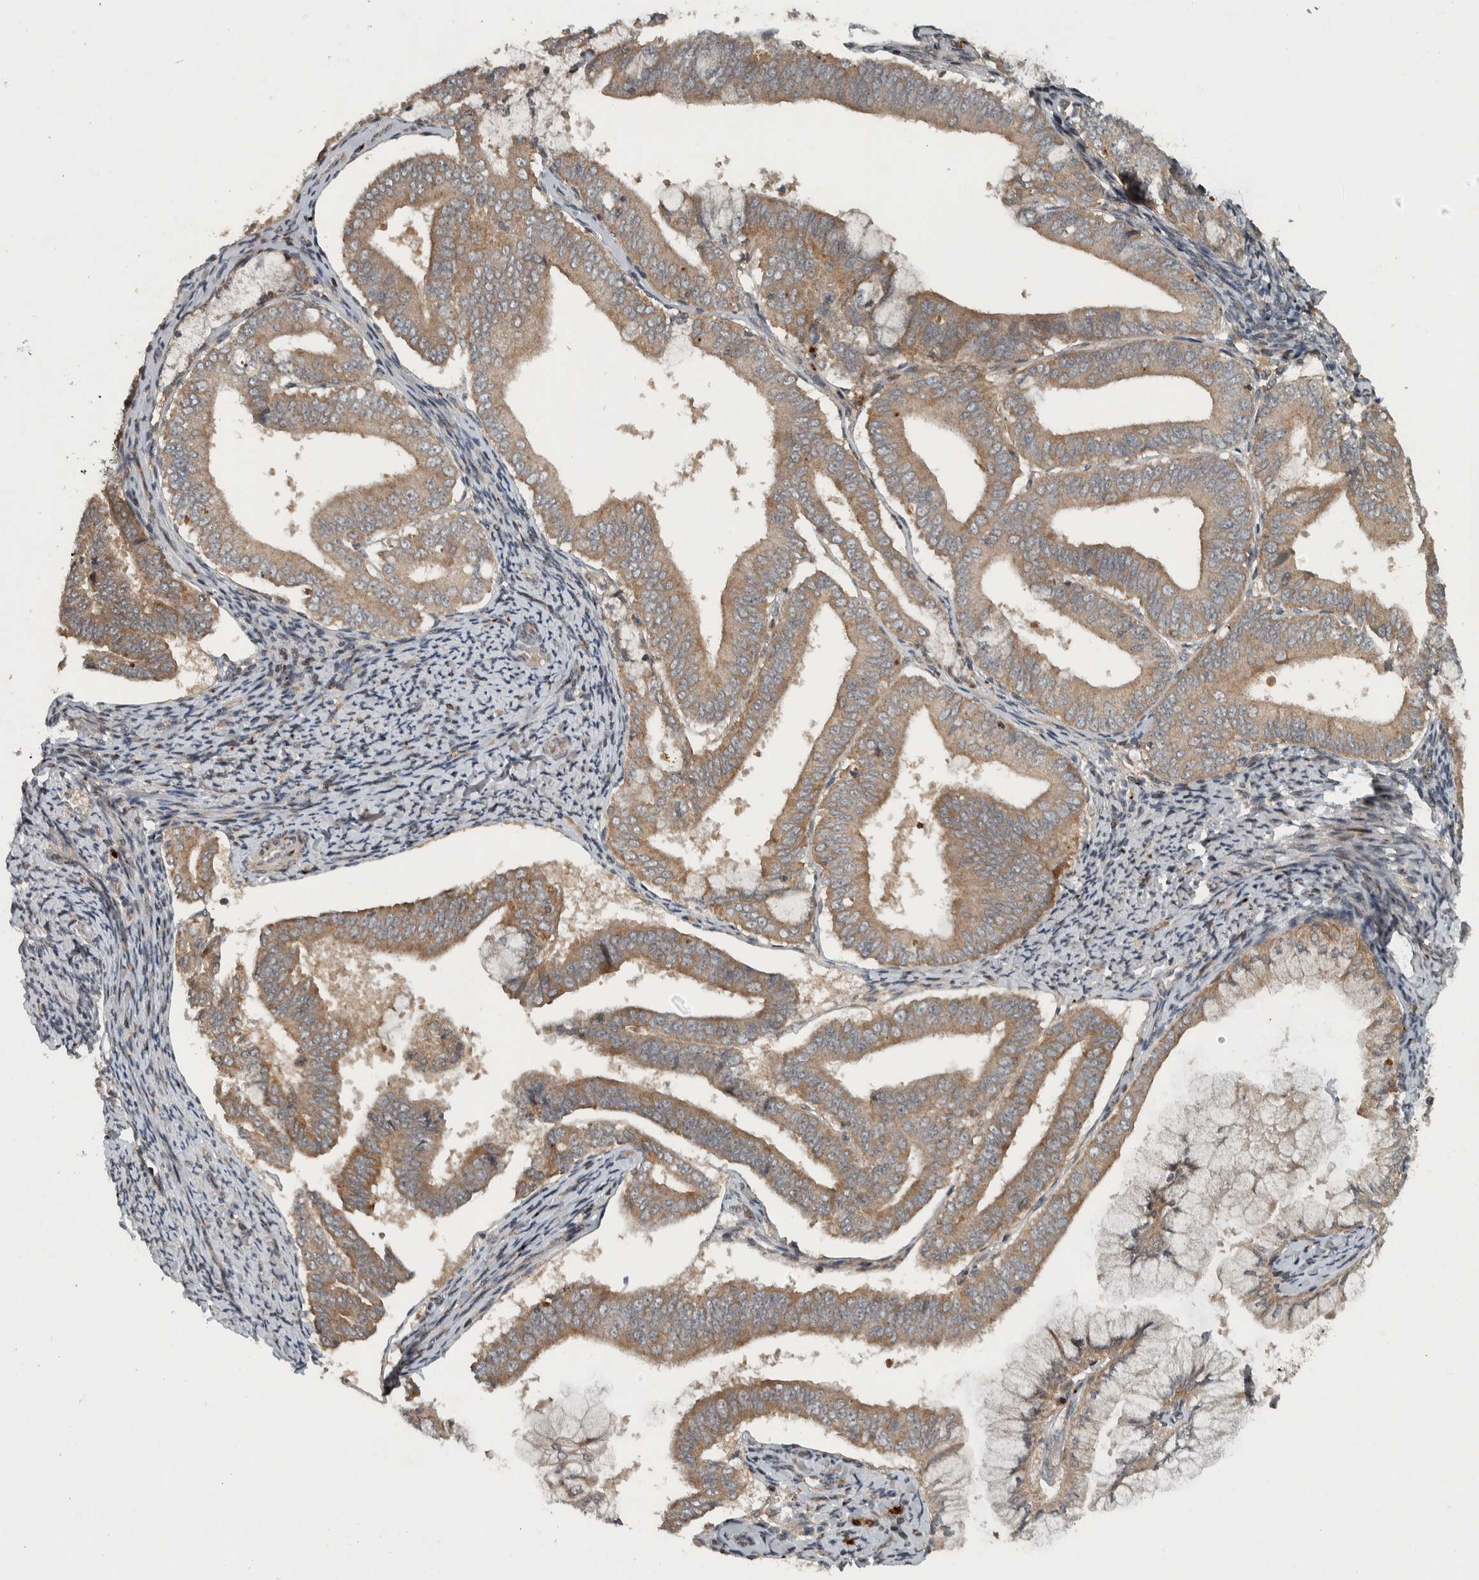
{"staining": {"intensity": "moderate", "quantity": ">75%", "location": "cytoplasmic/membranous"}, "tissue": "endometrial cancer", "cell_type": "Tumor cells", "image_type": "cancer", "snomed": [{"axis": "morphology", "description": "Adenocarcinoma, NOS"}, {"axis": "topography", "description": "Endometrium"}], "caption": "The photomicrograph reveals a brown stain indicating the presence of a protein in the cytoplasmic/membranous of tumor cells in endometrial cancer. The staining was performed using DAB (3,3'-diaminobenzidine), with brown indicating positive protein expression. Nuclei are stained blue with hematoxylin.", "gene": "KIFAP3", "patient": {"sex": "female", "age": 63}}